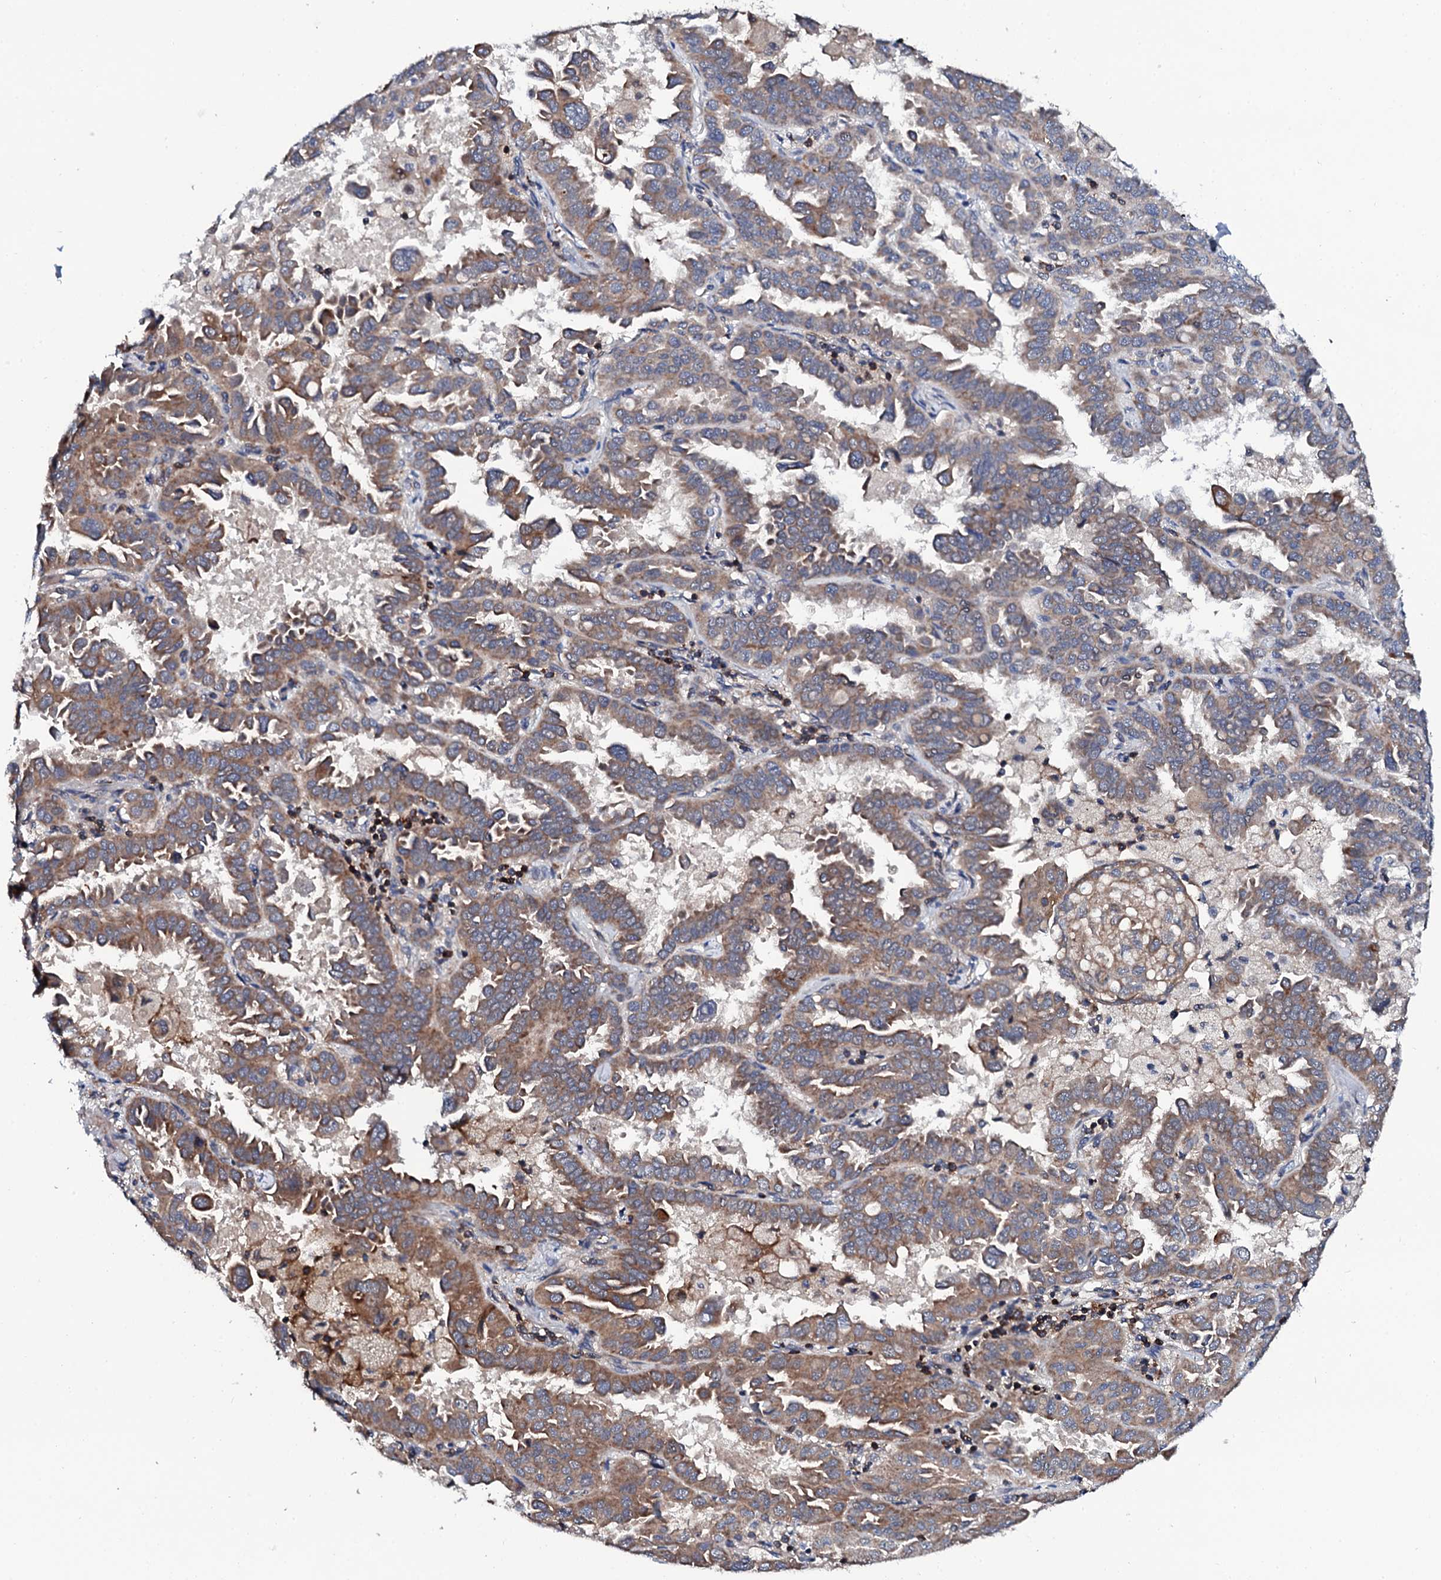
{"staining": {"intensity": "moderate", "quantity": ">75%", "location": "cytoplasmic/membranous"}, "tissue": "lung cancer", "cell_type": "Tumor cells", "image_type": "cancer", "snomed": [{"axis": "morphology", "description": "Adenocarcinoma, NOS"}, {"axis": "topography", "description": "Lung"}], "caption": "Protein expression analysis of human lung cancer (adenocarcinoma) reveals moderate cytoplasmic/membranous staining in approximately >75% of tumor cells.", "gene": "COG4", "patient": {"sex": "male", "age": 64}}